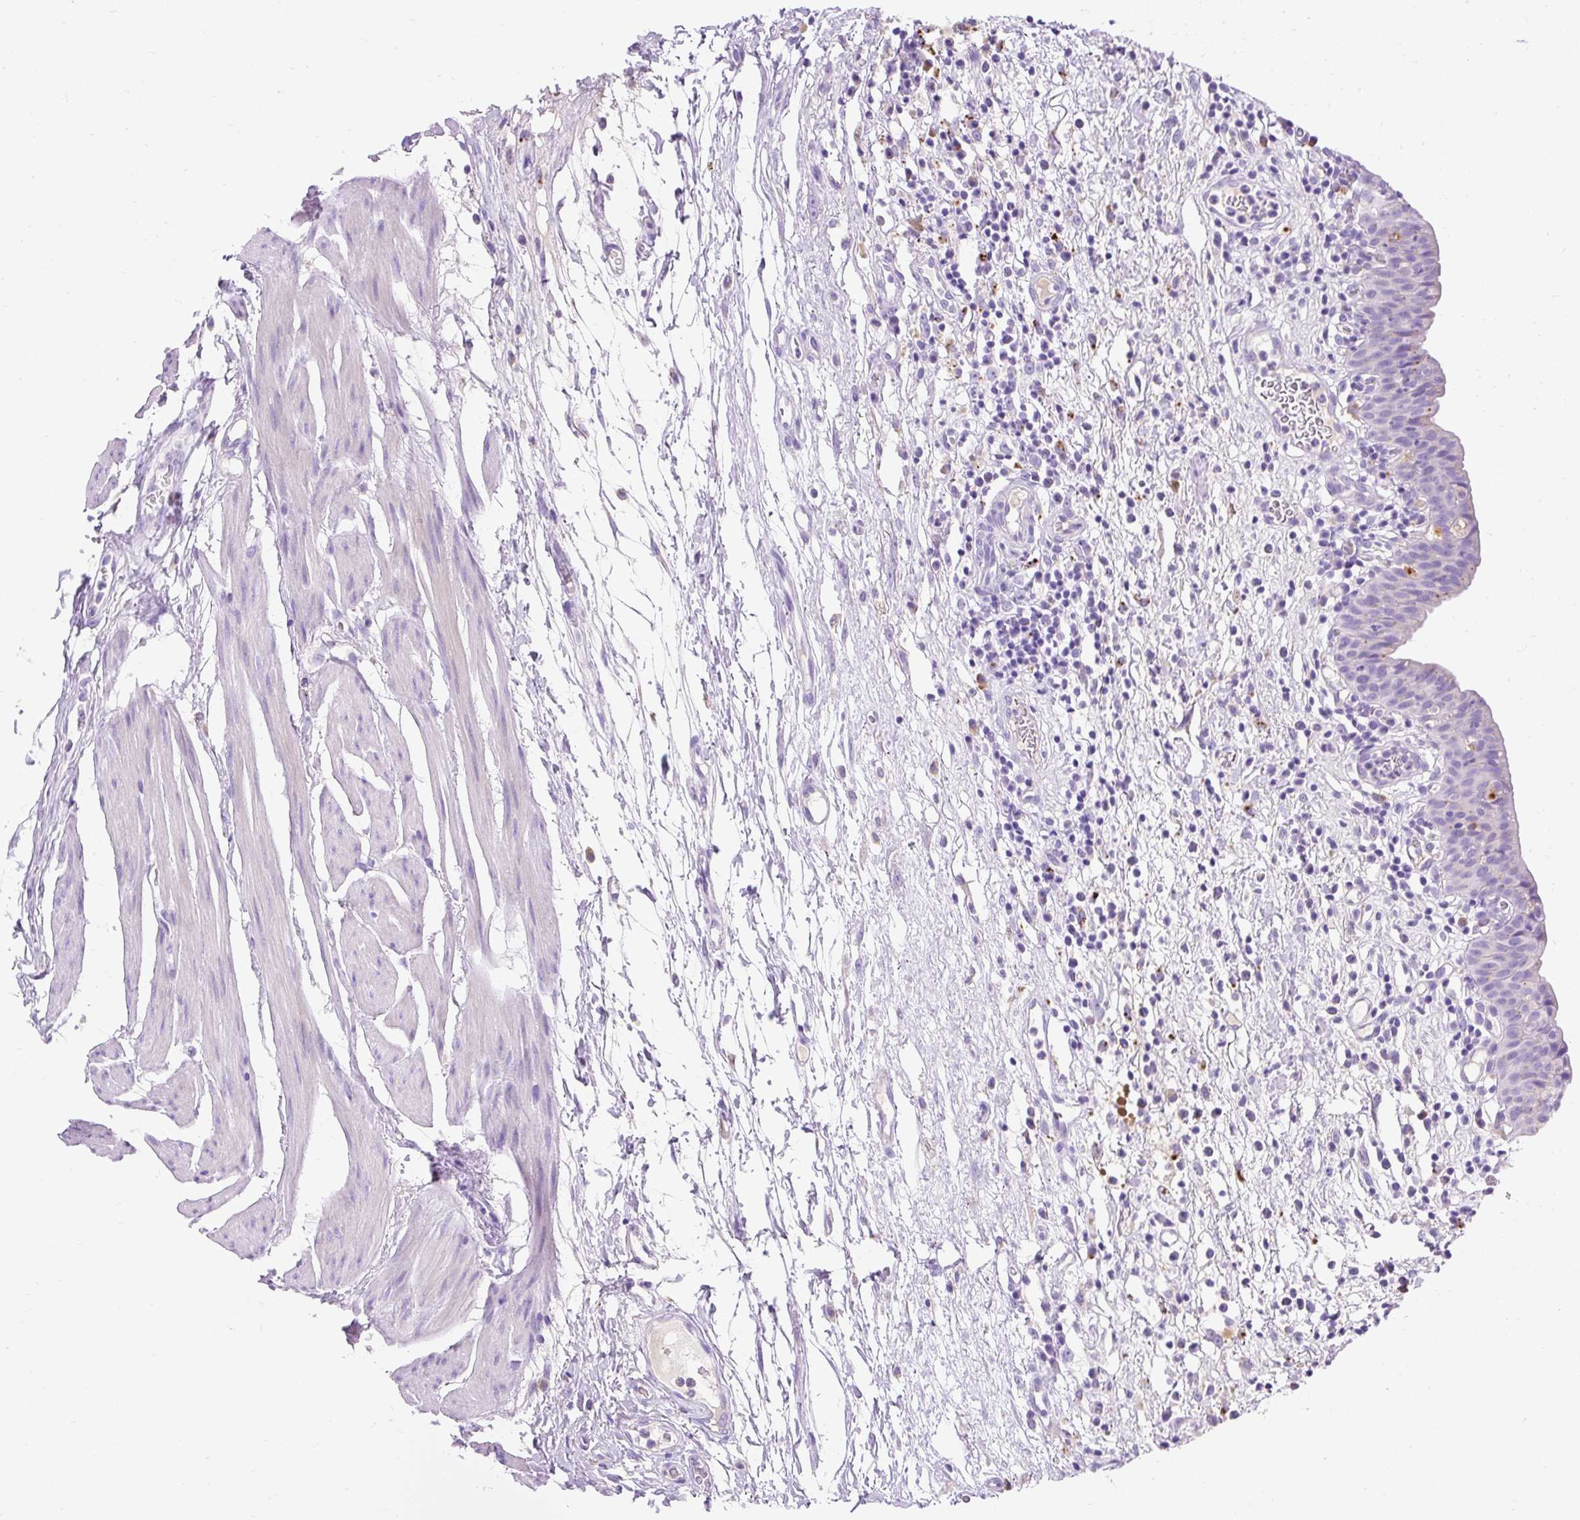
{"staining": {"intensity": "negative", "quantity": "none", "location": "none"}, "tissue": "urinary bladder", "cell_type": "Urothelial cells", "image_type": "normal", "snomed": [{"axis": "morphology", "description": "Normal tissue, NOS"}, {"axis": "morphology", "description": "Inflammation, NOS"}, {"axis": "topography", "description": "Urinary bladder"}], "caption": "DAB (3,3'-diaminobenzidine) immunohistochemical staining of unremarkable human urinary bladder shows no significant staining in urothelial cells.", "gene": "HEXB", "patient": {"sex": "male", "age": 57}}